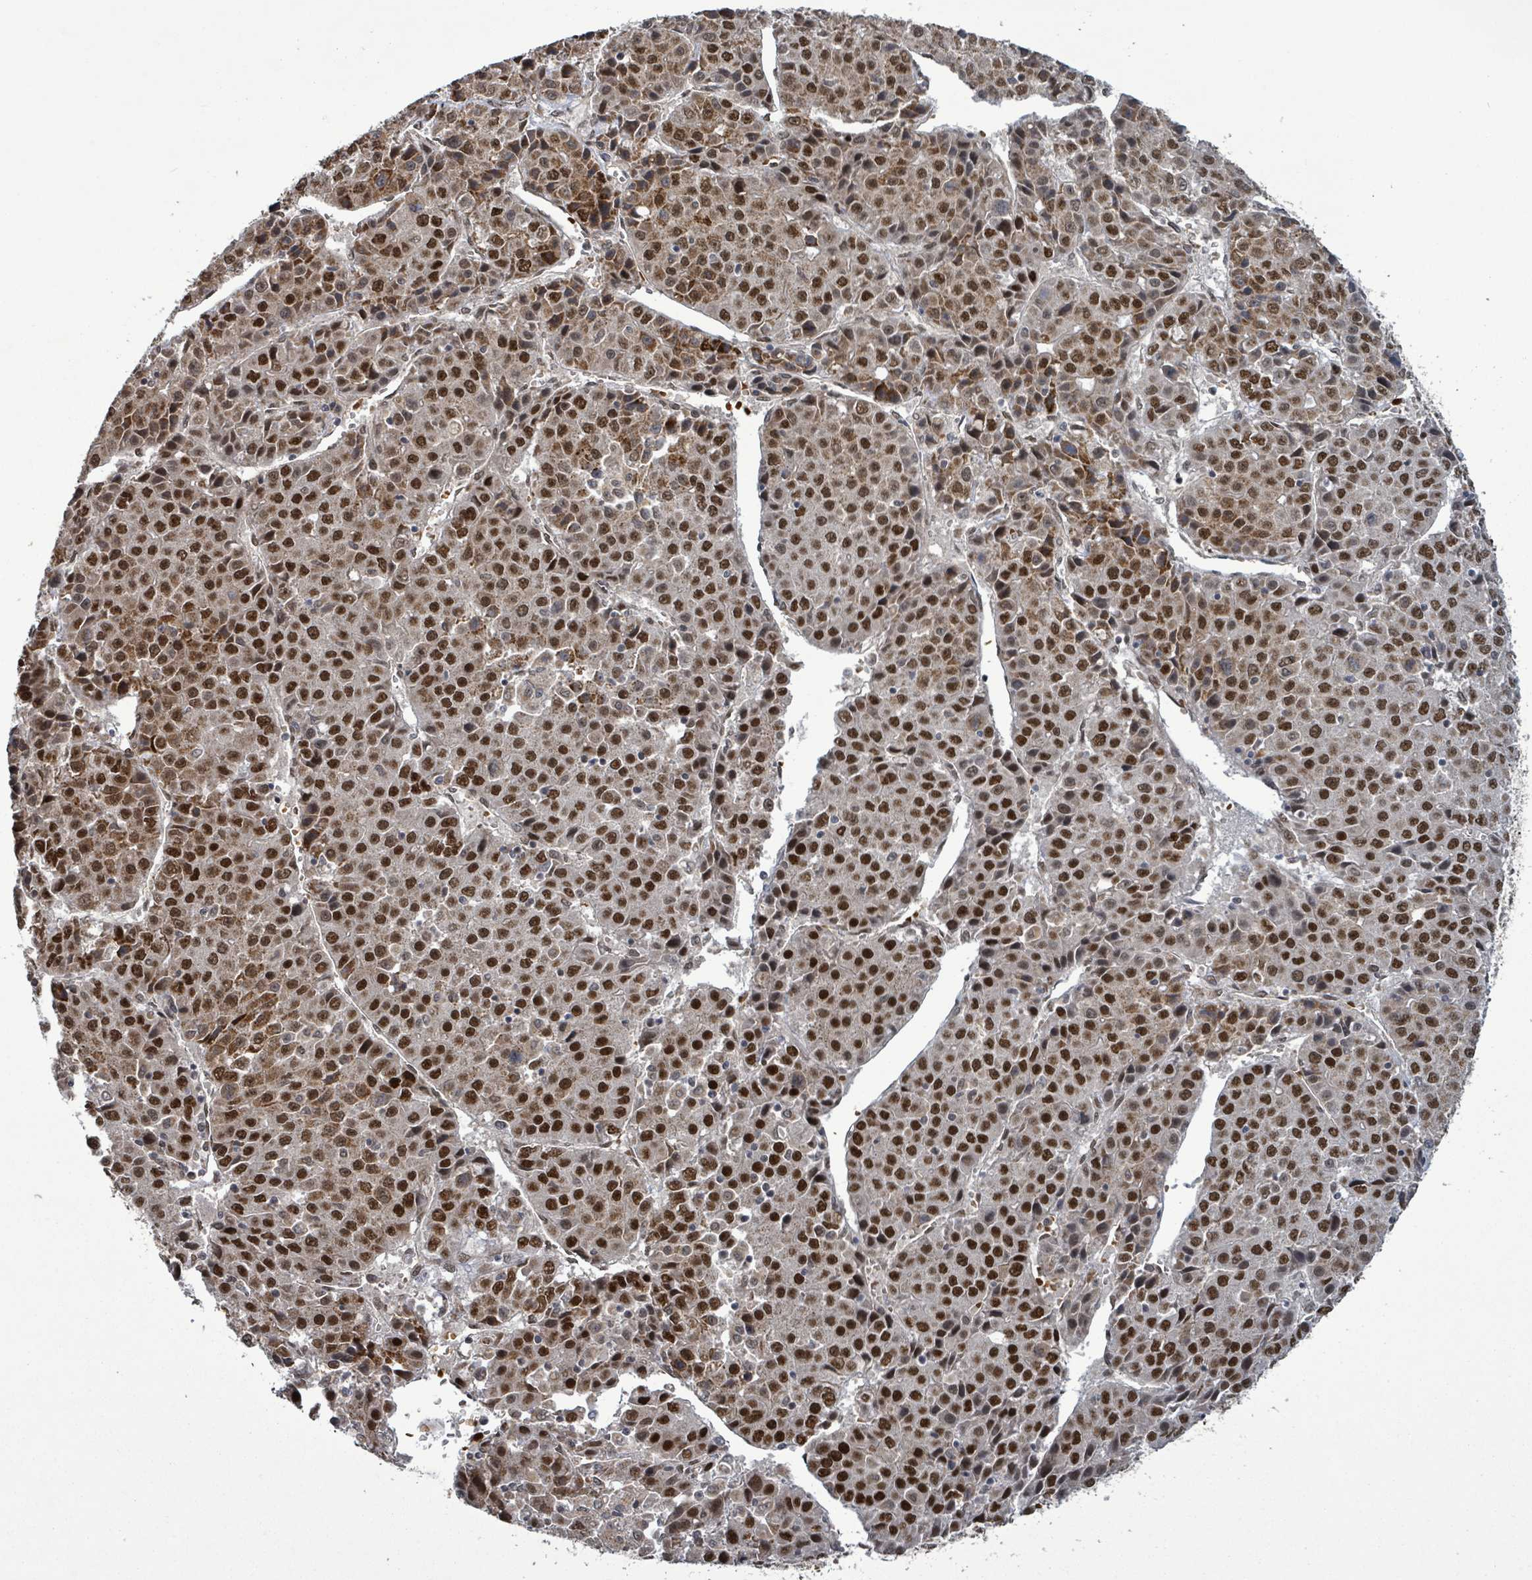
{"staining": {"intensity": "strong", "quantity": ">75%", "location": "nuclear"}, "tissue": "liver cancer", "cell_type": "Tumor cells", "image_type": "cancer", "snomed": [{"axis": "morphology", "description": "Carcinoma, Hepatocellular, NOS"}, {"axis": "topography", "description": "Liver"}], "caption": "Liver cancer (hepatocellular carcinoma) stained with a protein marker displays strong staining in tumor cells.", "gene": "PATZ1", "patient": {"sex": "female", "age": 53}}